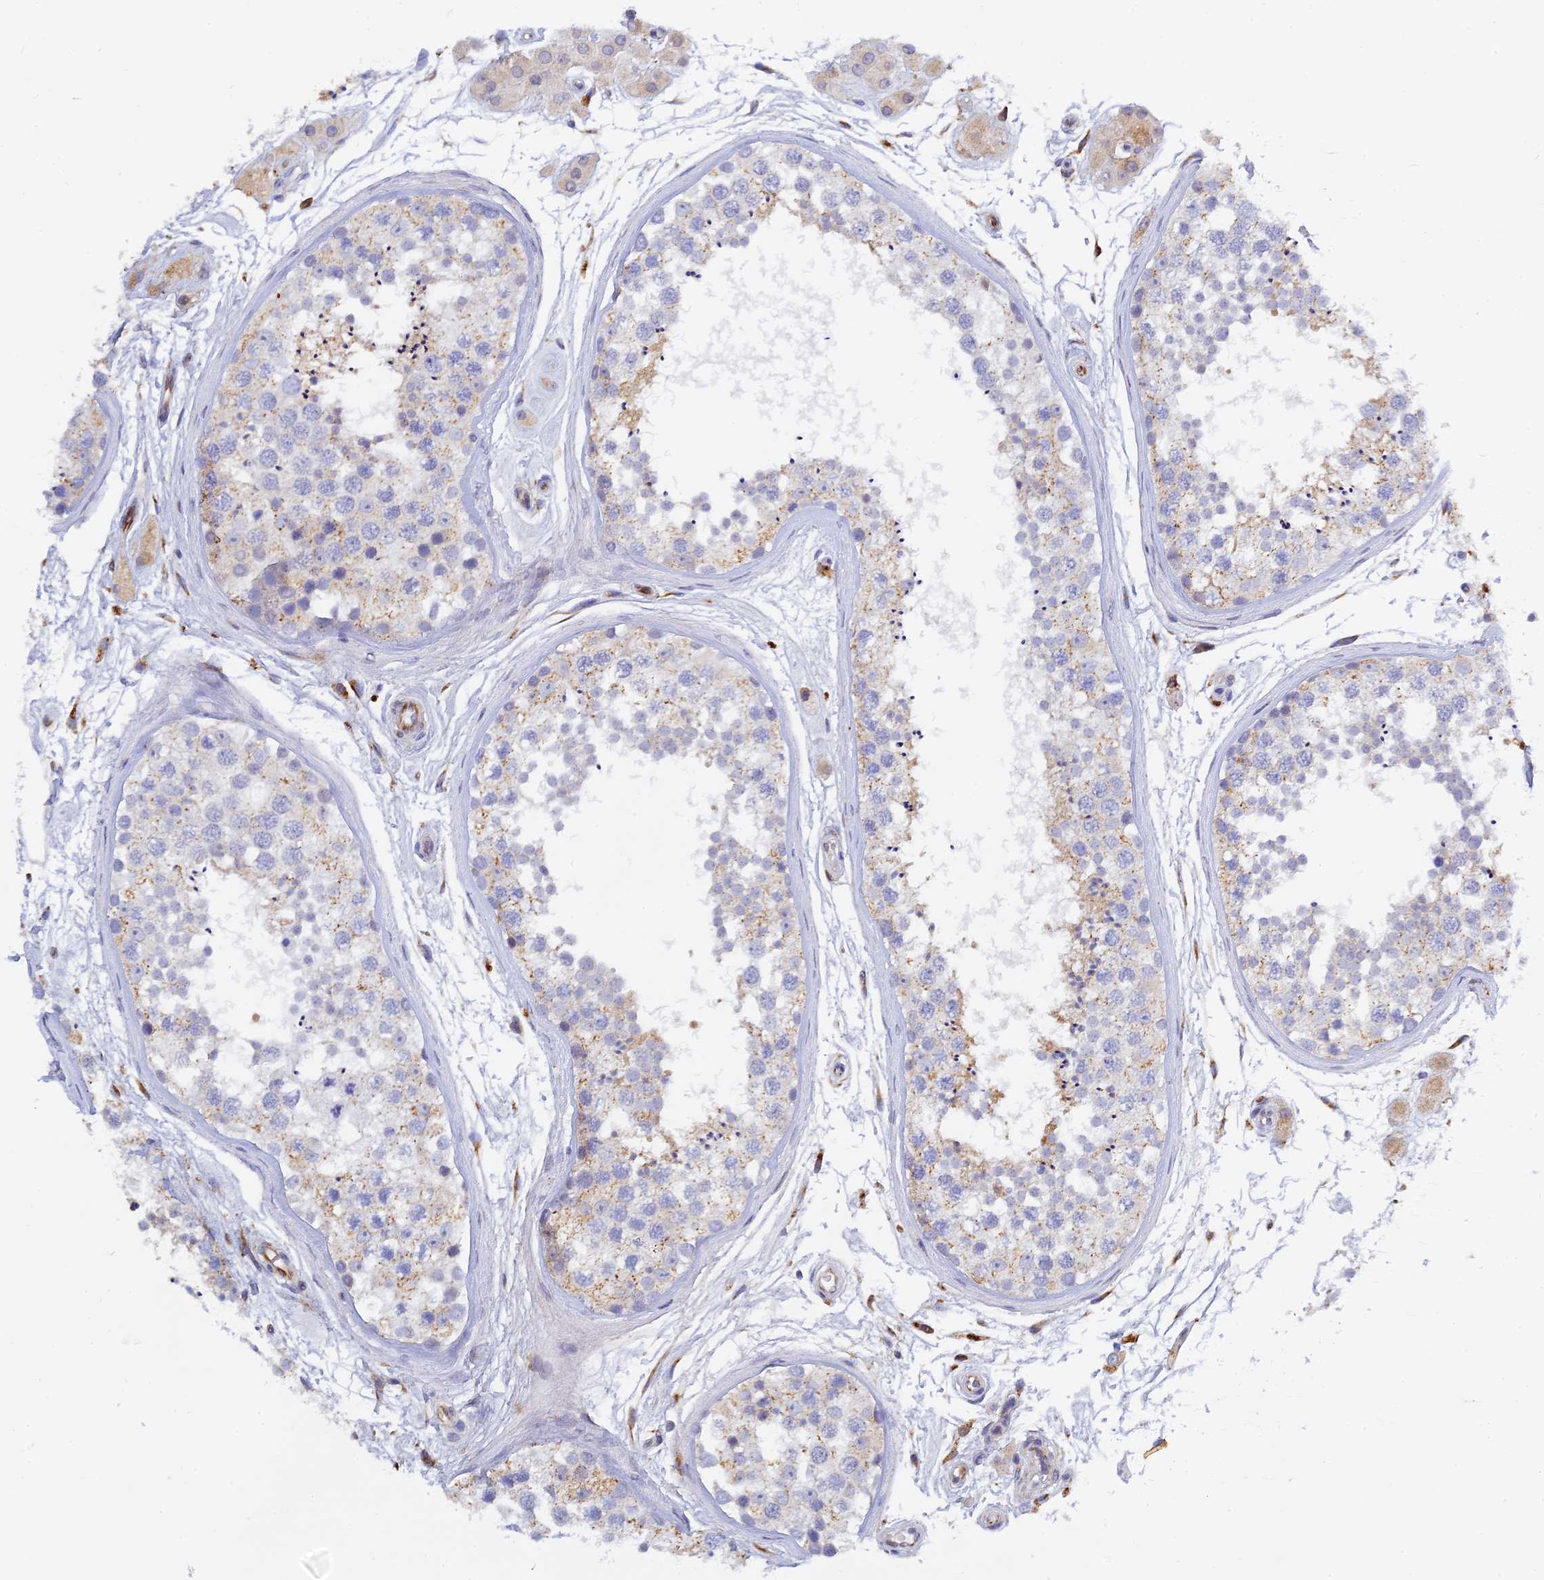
{"staining": {"intensity": "weak", "quantity": "25%-75%", "location": "cytoplasmic/membranous"}, "tissue": "testis", "cell_type": "Cells in seminiferous ducts", "image_type": "normal", "snomed": [{"axis": "morphology", "description": "Normal tissue, NOS"}, {"axis": "topography", "description": "Testis"}], "caption": "A micrograph showing weak cytoplasmic/membranous staining in approximately 25%-75% of cells in seminiferous ducts in normal testis, as visualized by brown immunohistochemical staining.", "gene": "RPGRIP1L", "patient": {"sex": "male", "age": 56}}